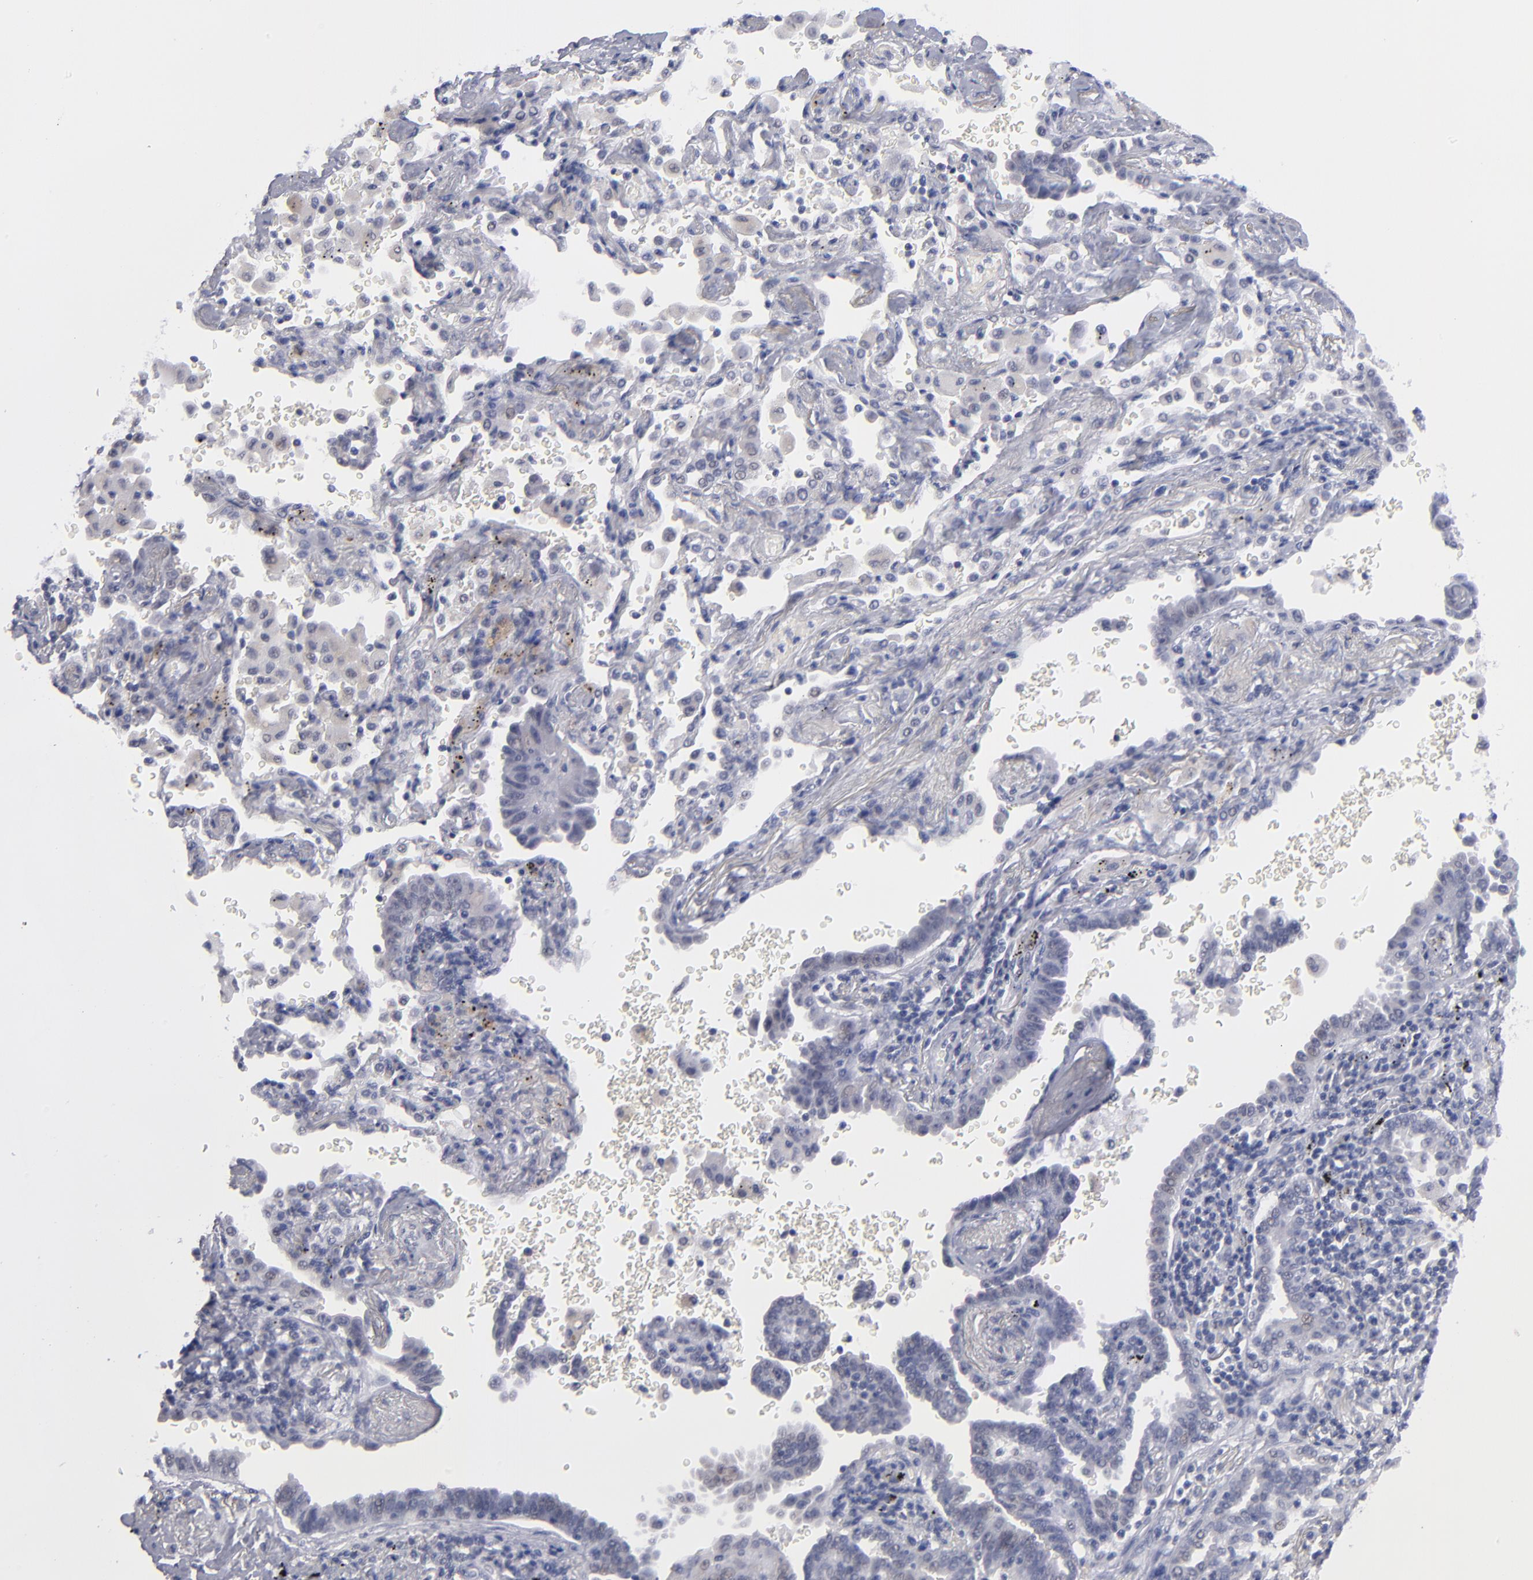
{"staining": {"intensity": "weak", "quantity": "<25%", "location": "nuclear"}, "tissue": "lung cancer", "cell_type": "Tumor cells", "image_type": "cancer", "snomed": [{"axis": "morphology", "description": "Adenocarcinoma, NOS"}, {"axis": "topography", "description": "Lung"}], "caption": "Human adenocarcinoma (lung) stained for a protein using immunohistochemistry (IHC) exhibits no expression in tumor cells.", "gene": "TEX11", "patient": {"sex": "female", "age": 64}}